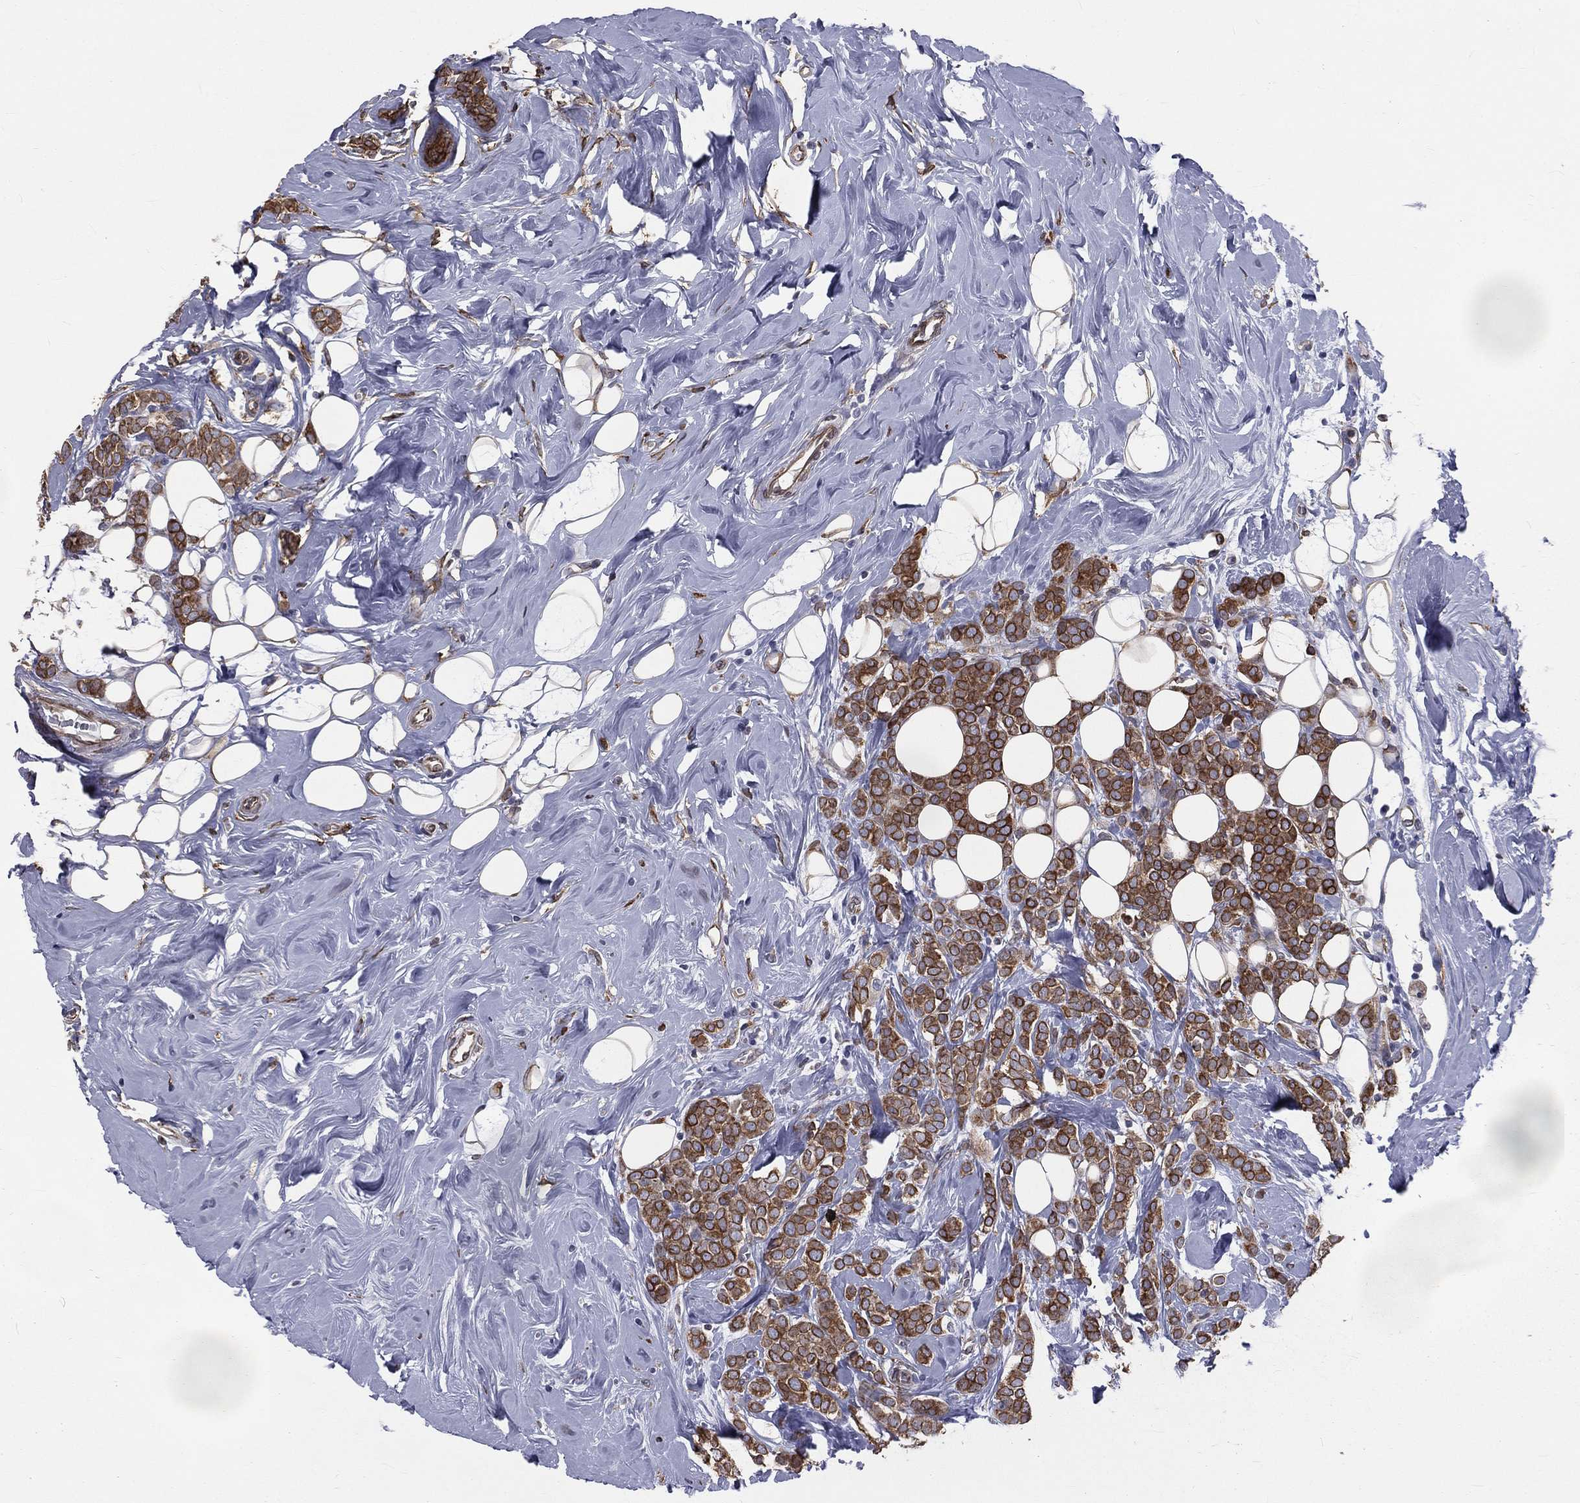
{"staining": {"intensity": "strong", "quantity": ">75%", "location": "cytoplasmic/membranous"}, "tissue": "breast cancer", "cell_type": "Tumor cells", "image_type": "cancer", "snomed": [{"axis": "morphology", "description": "Lobular carcinoma"}, {"axis": "topography", "description": "Breast"}], "caption": "This image demonstrates breast lobular carcinoma stained with immunohistochemistry to label a protein in brown. The cytoplasmic/membranous of tumor cells show strong positivity for the protein. Nuclei are counter-stained blue.", "gene": "PGRMC1", "patient": {"sex": "female", "age": 49}}